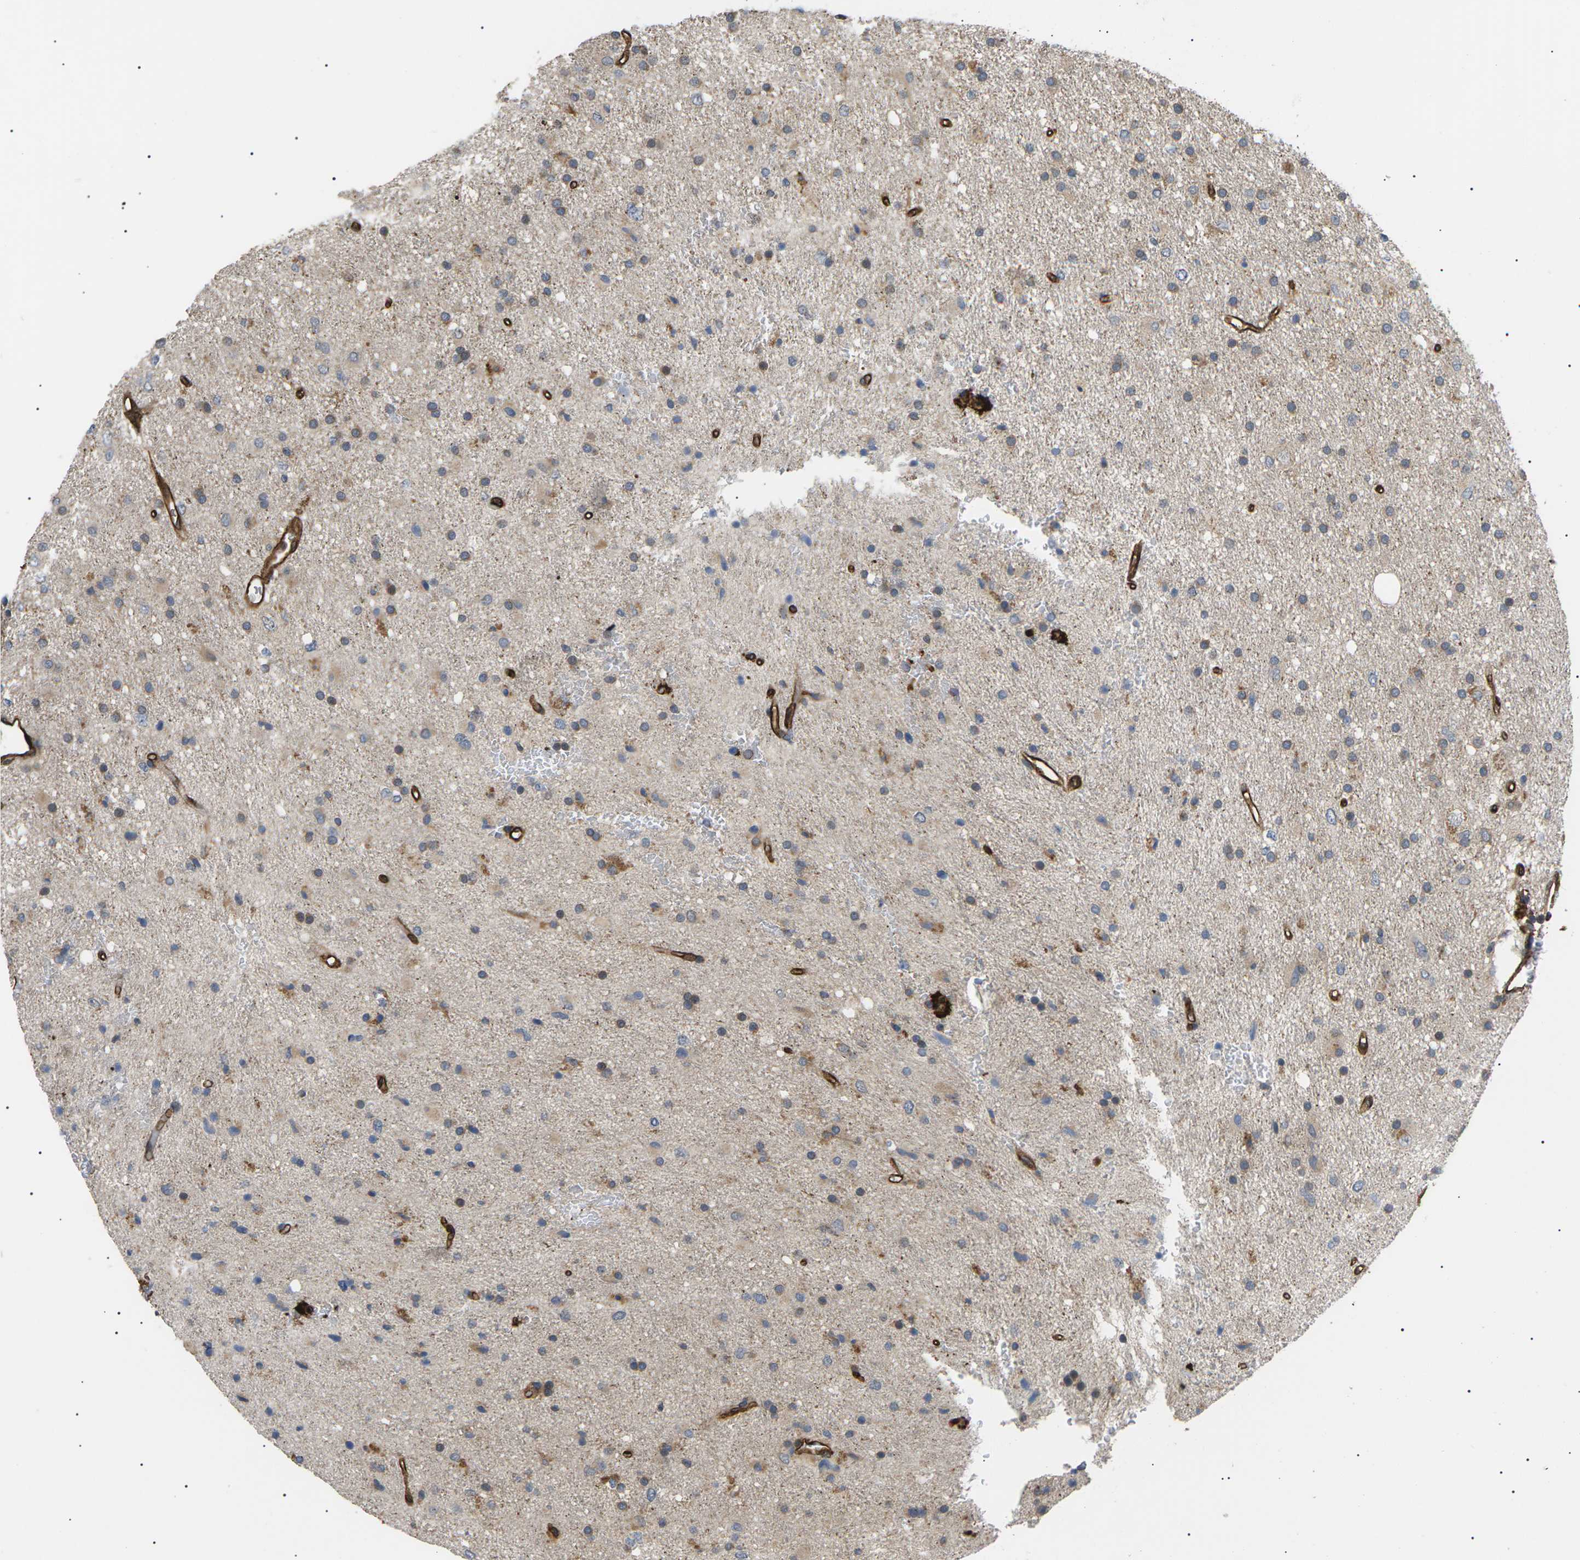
{"staining": {"intensity": "weak", "quantity": "25%-75%", "location": "cytoplasmic/membranous"}, "tissue": "glioma", "cell_type": "Tumor cells", "image_type": "cancer", "snomed": [{"axis": "morphology", "description": "Glioma, malignant, Low grade"}, {"axis": "topography", "description": "Brain"}], "caption": "The histopathology image demonstrates staining of glioma, revealing weak cytoplasmic/membranous protein positivity (brown color) within tumor cells.", "gene": "TMTC4", "patient": {"sex": "male", "age": 77}}